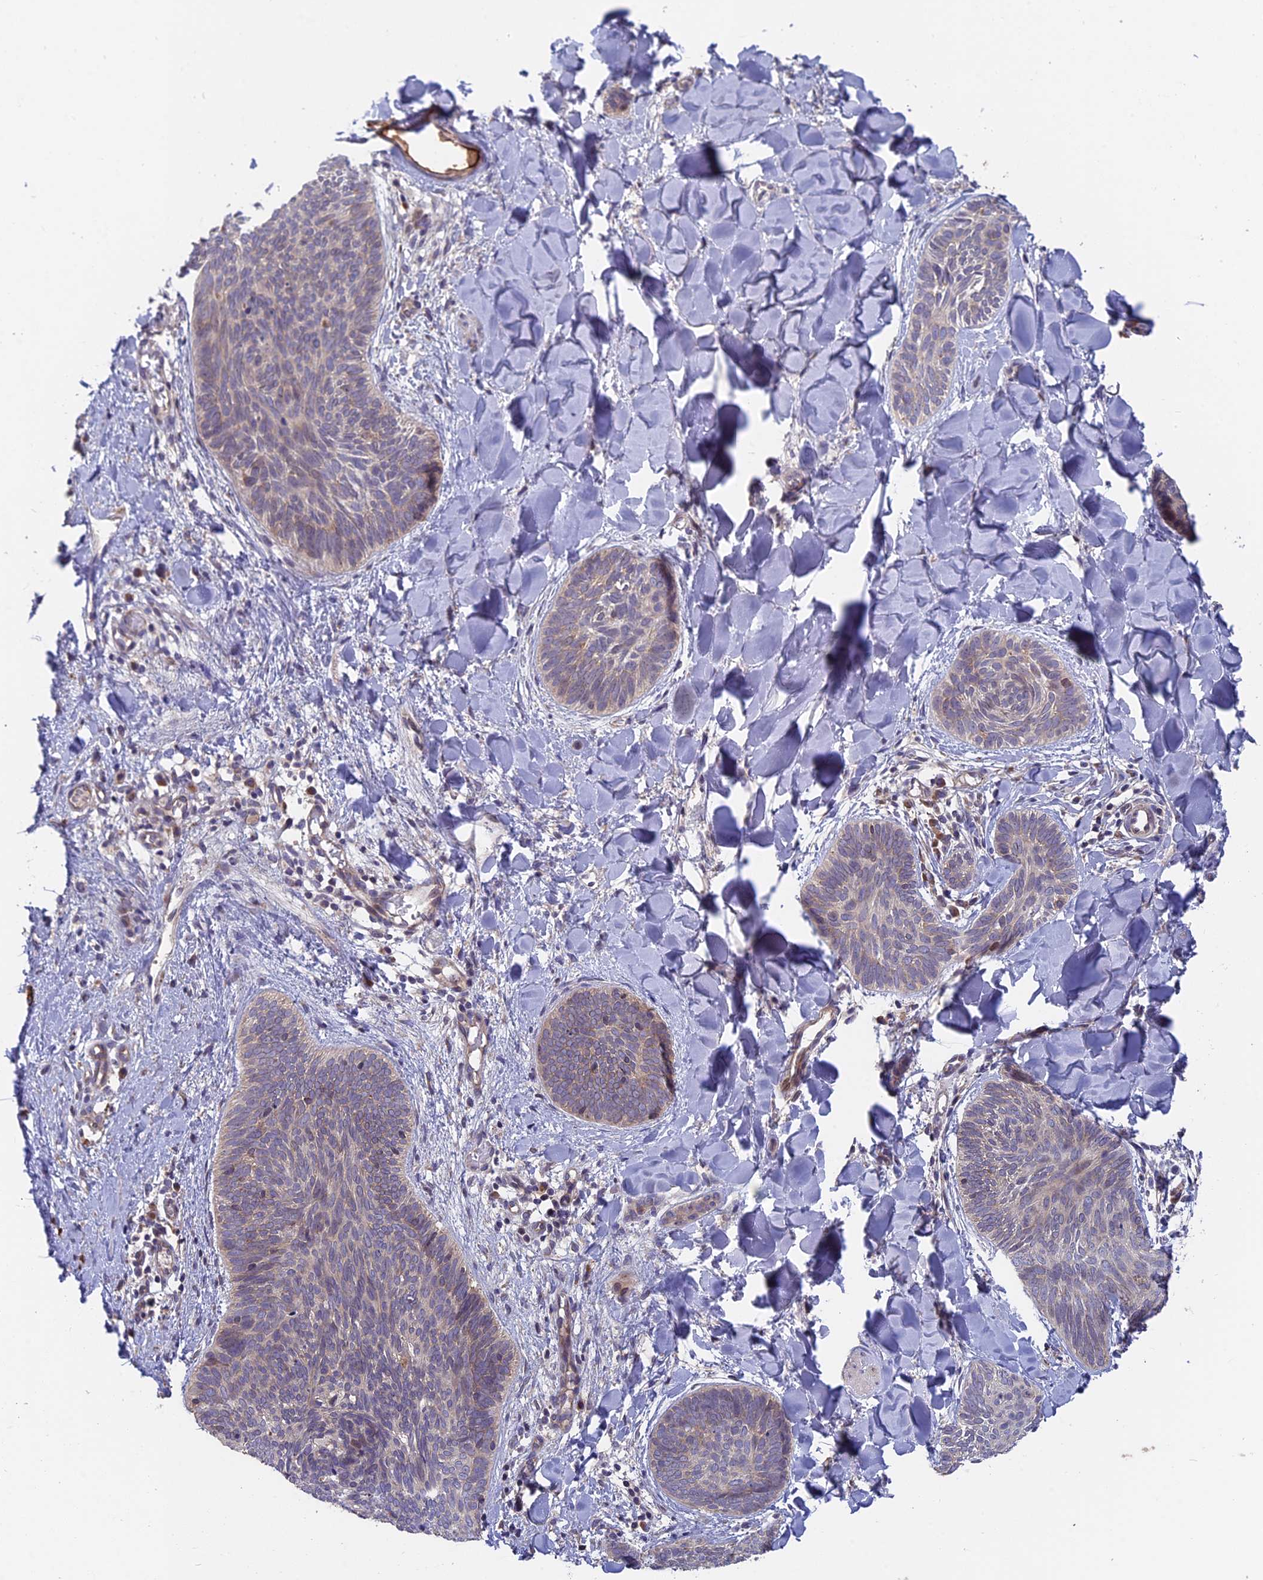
{"staining": {"intensity": "weak", "quantity": "<25%", "location": "cytoplasmic/membranous"}, "tissue": "skin cancer", "cell_type": "Tumor cells", "image_type": "cancer", "snomed": [{"axis": "morphology", "description": "Basal cell carcinoma"}, {"axis": "topography", "description": "Skin"}], "caption": "A micrograph of skin cancer stained for a protein shows no brown staining in tumor cells. Nuclei are stained in blue.", "gene": "TENT4B", "patient": {"sex": "female", "age": 81}}